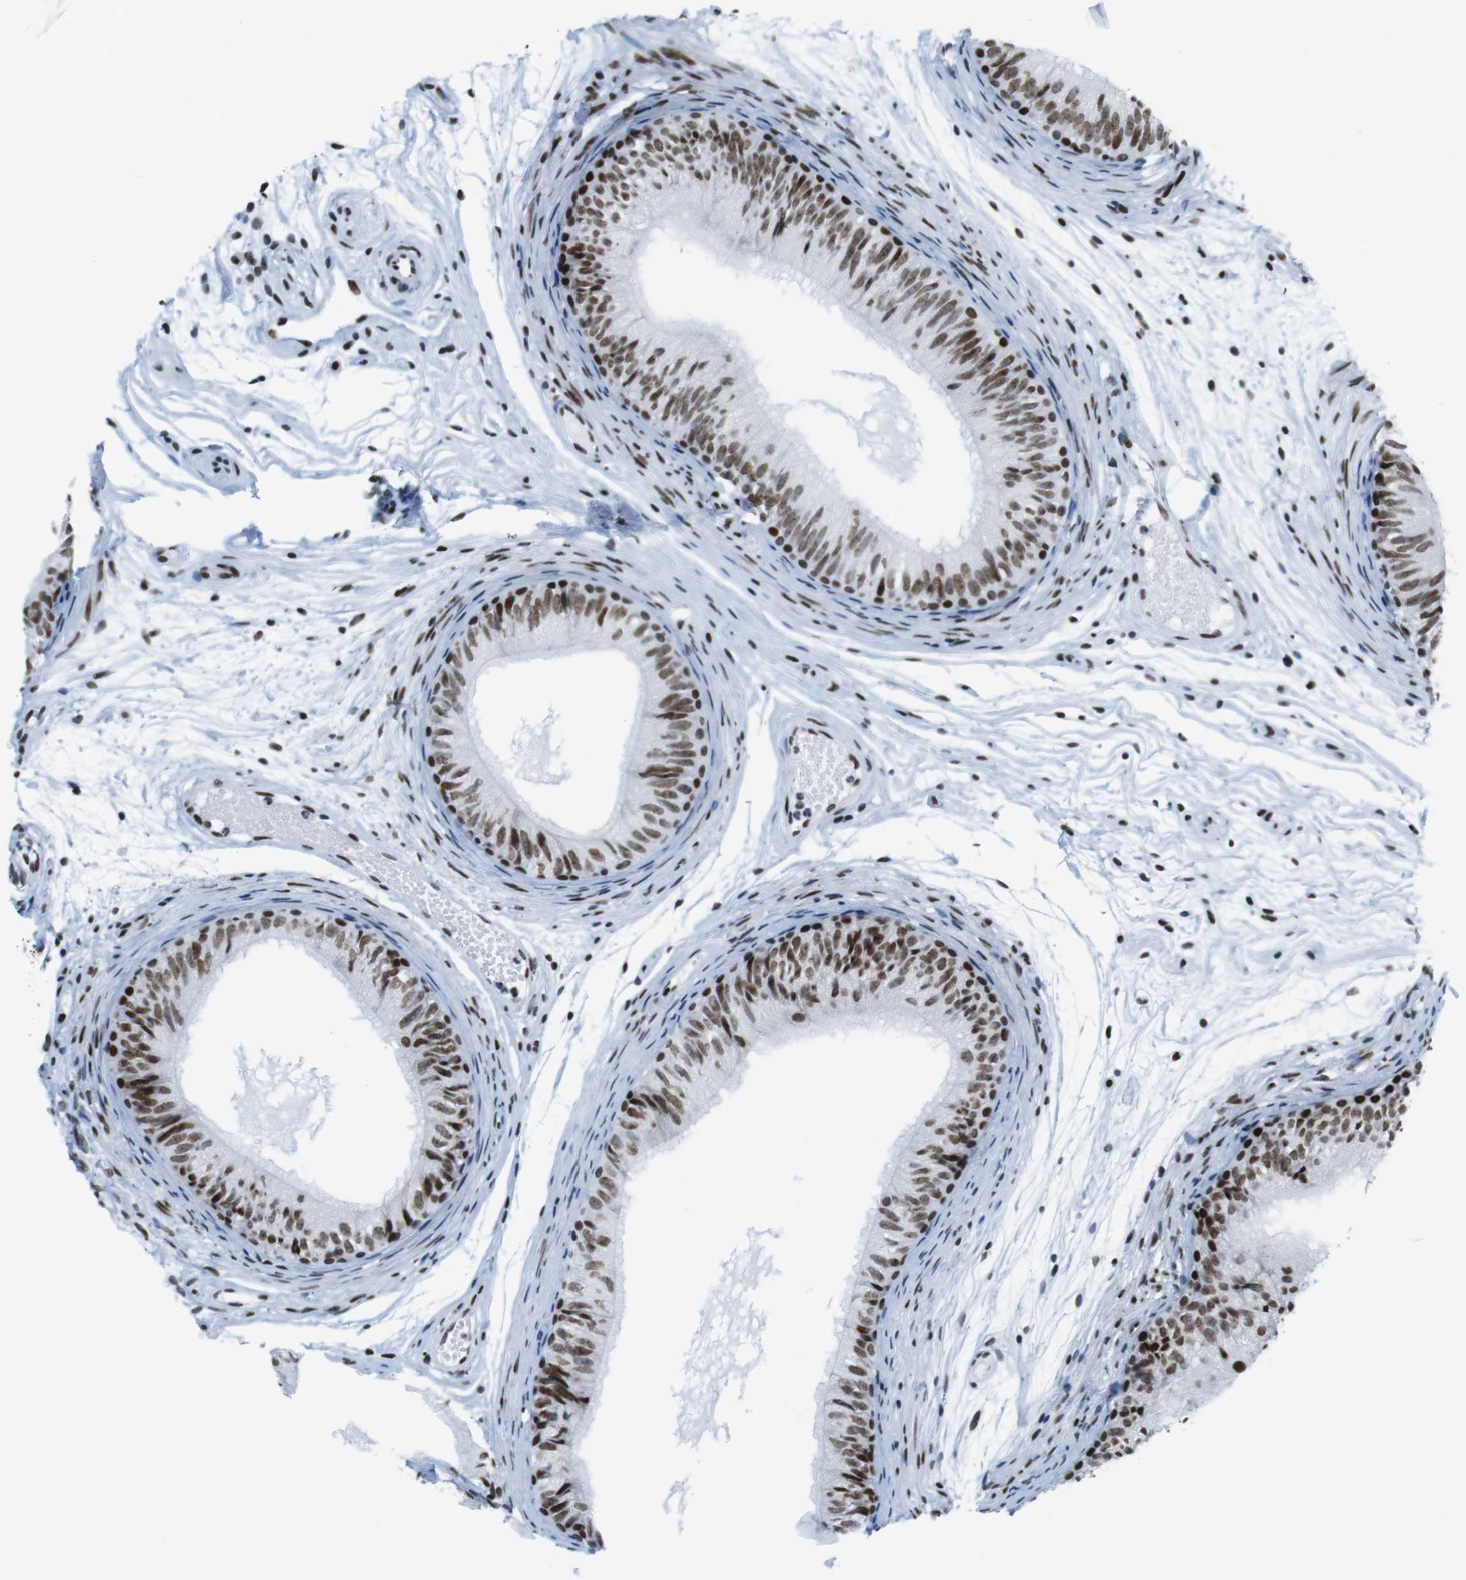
{"staining": {"intensity": "moderate", "quantity": ">75%", "location": "nuclear"}, "tissue": "epididymis", "cell_type": "Glandular cells", "image_type": "normal", "snomed": [{"axis": "morphology", "description": "Normal tissue, NOS"}, {"axis": "morphology", "description": "Atrophy, NOS"}, {"axis": "topography", "description": "Testis"}, {"axis": "topography", "description": "Epididymis"}], "caption": "Human epididymis stained with a brown dye displays moderate nuclear positive staining in about >75% of glandular cells.", "gene": "CITED2", "patient": {"sex": "male", "age": 18}}